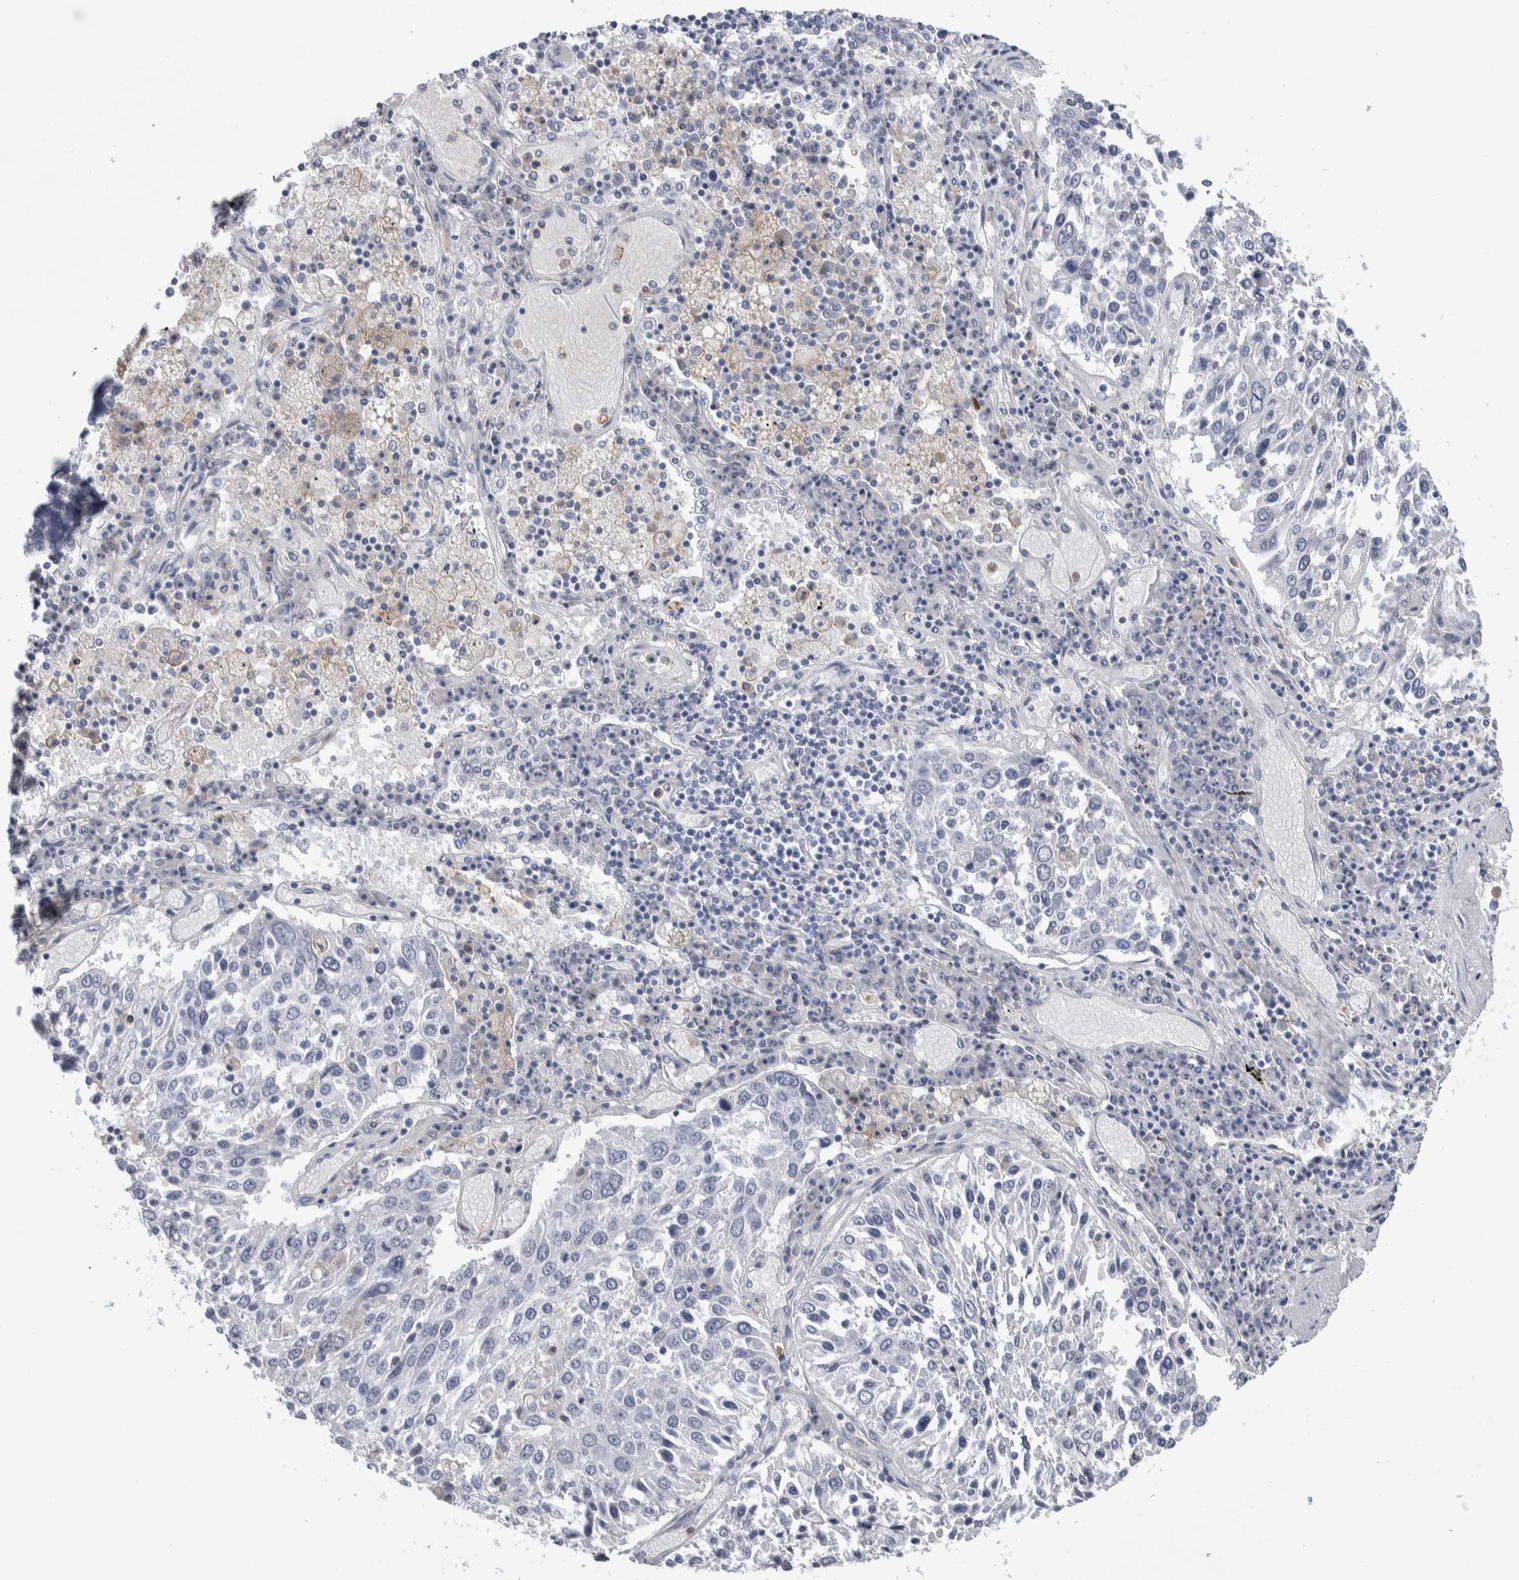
{"staining": {"intensity": "negative", "quantity": "none", "location": "none"}, "tissue": "lung cancer", "cell_type": "Tumor cells", "image_type": "cancer", "snomed": [{"axis": "morphology", "description": "Squamous cell carcinoma, NOS"}, {"axis": "topography", "description": "Lung"}], "caption": "A micrograph of human lung cancer is negative for staining in tumor cells.", "gene": "LURAP1L", "patient": {"sex": "male", "age": 65}}